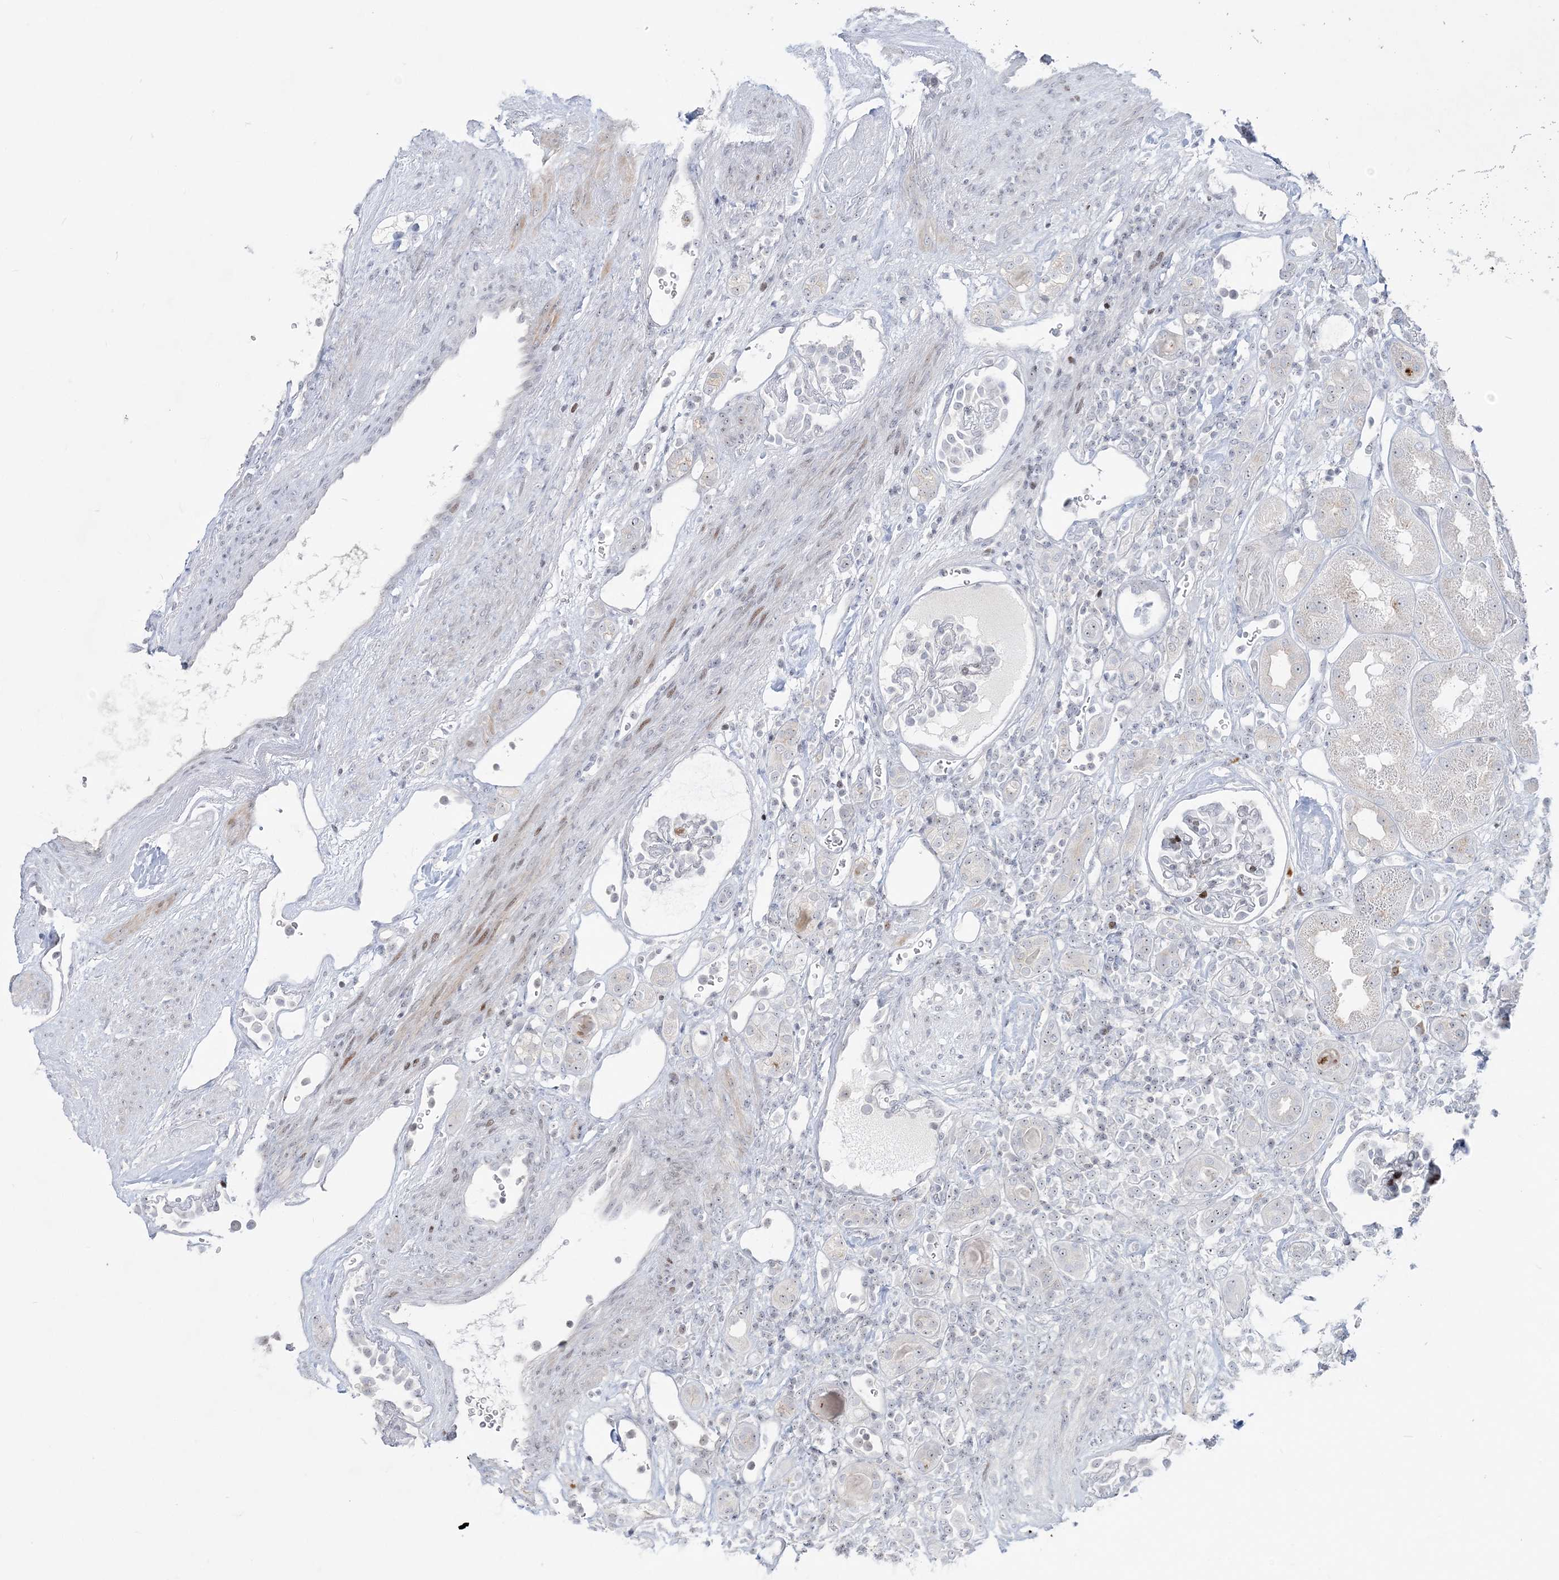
{"staining": {"intensity": "negative", "quantity": "none", "location": "none"}, "tissue": "renal cancer", "cell_type": "Tumor cells", "image_type": "cancer", "snomed": [{"axis": "morphology", "description": "Adenocarcinoma, NOS"}, {"axis": "topography", "description": "Kidney"}], "caption": "The micrograph shows no significant positivity in tumor cells of renal cancer (adenocarcinoma). Brightfield microscopy of immunohistochemistry stained with DAB (3,3'-diaminobenzidine) (brown) and hematoxylin (blue), captured at high magnification.", "gene": "SH3BP4", "patient": {"sex": "male", "age": 77}}